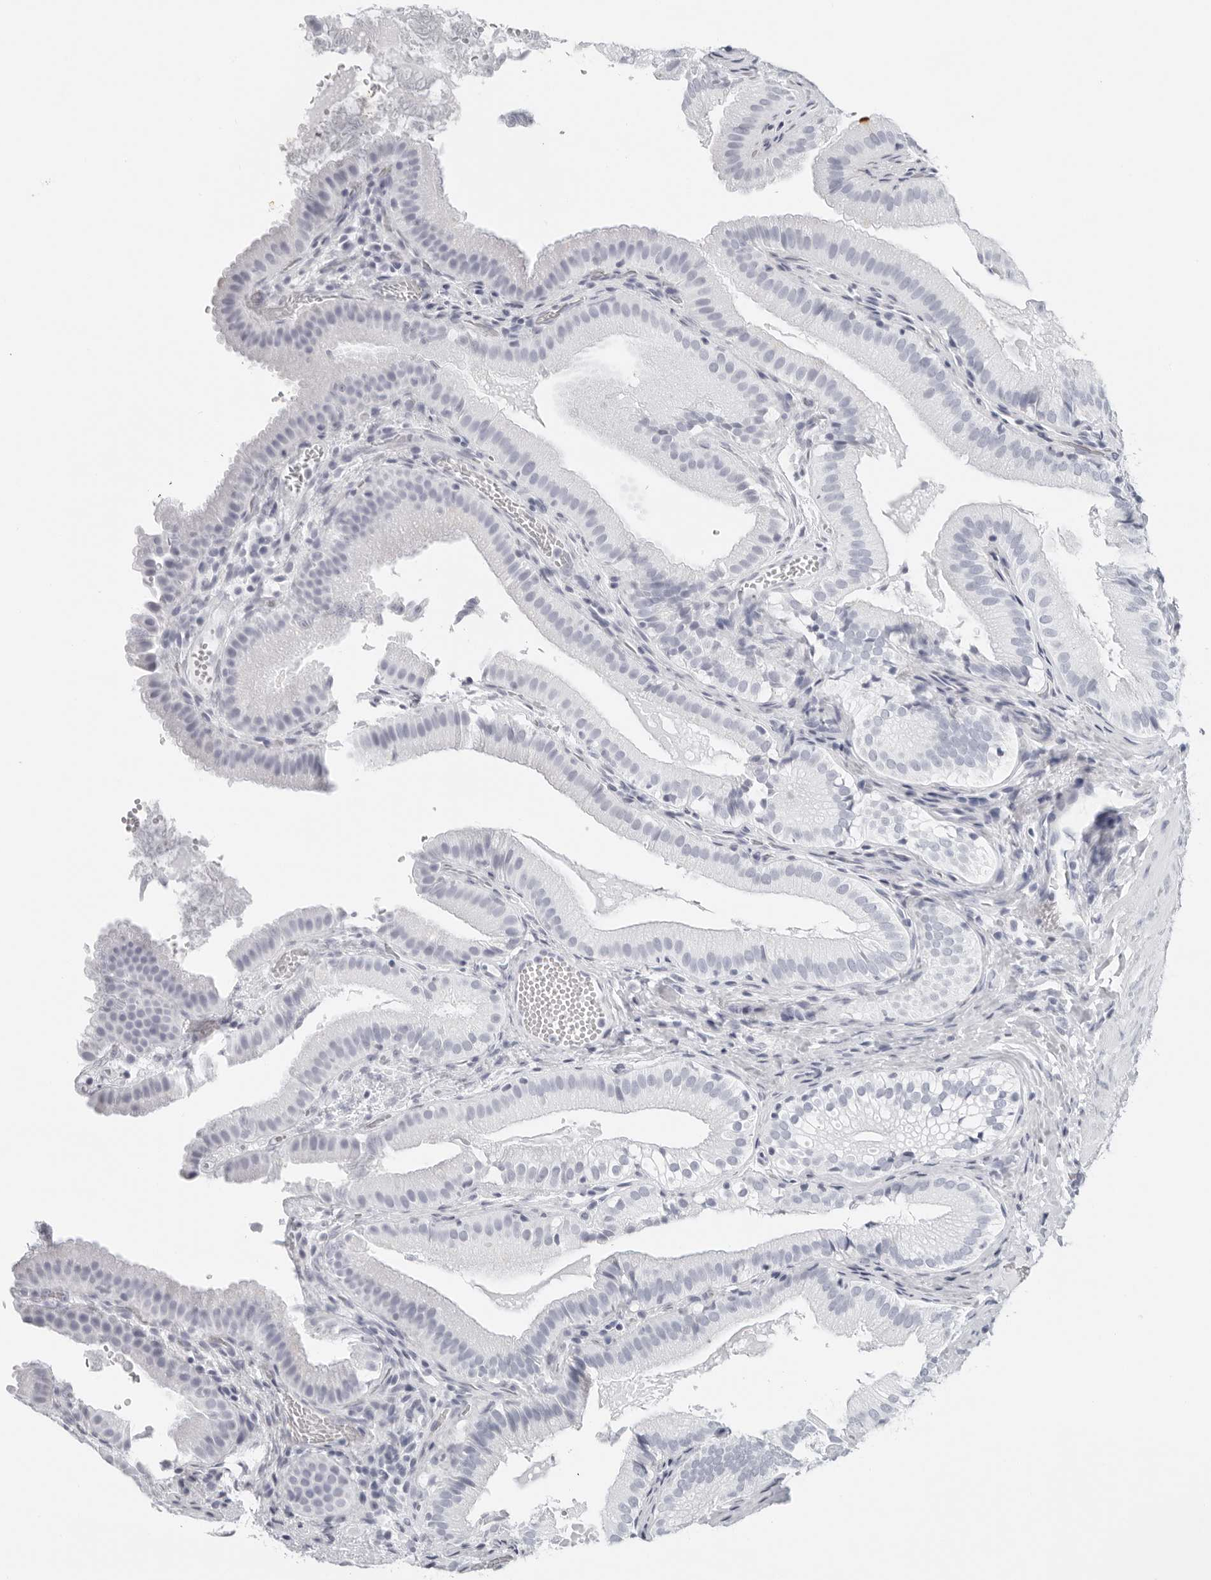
{"staining": {"intensity": "negative", "quantity": "none", "location": "none"}, "tissue": "gallbladder", "cell_type": "Glandular cells", "image_type": "normal", "snomed": [{"axis": "morphology", "description": "Normal tissue, NOS"}, {"axis": "topography", "description": "Gallbladder"}], "caption": "Immunohistochemistry (IHC) micrograph of unremarkable gallbladder stained for a protein (brown), which shows no staining in glandular cells.", "gene": "CST1", "patient": {"sex": "female", "age": 30}}